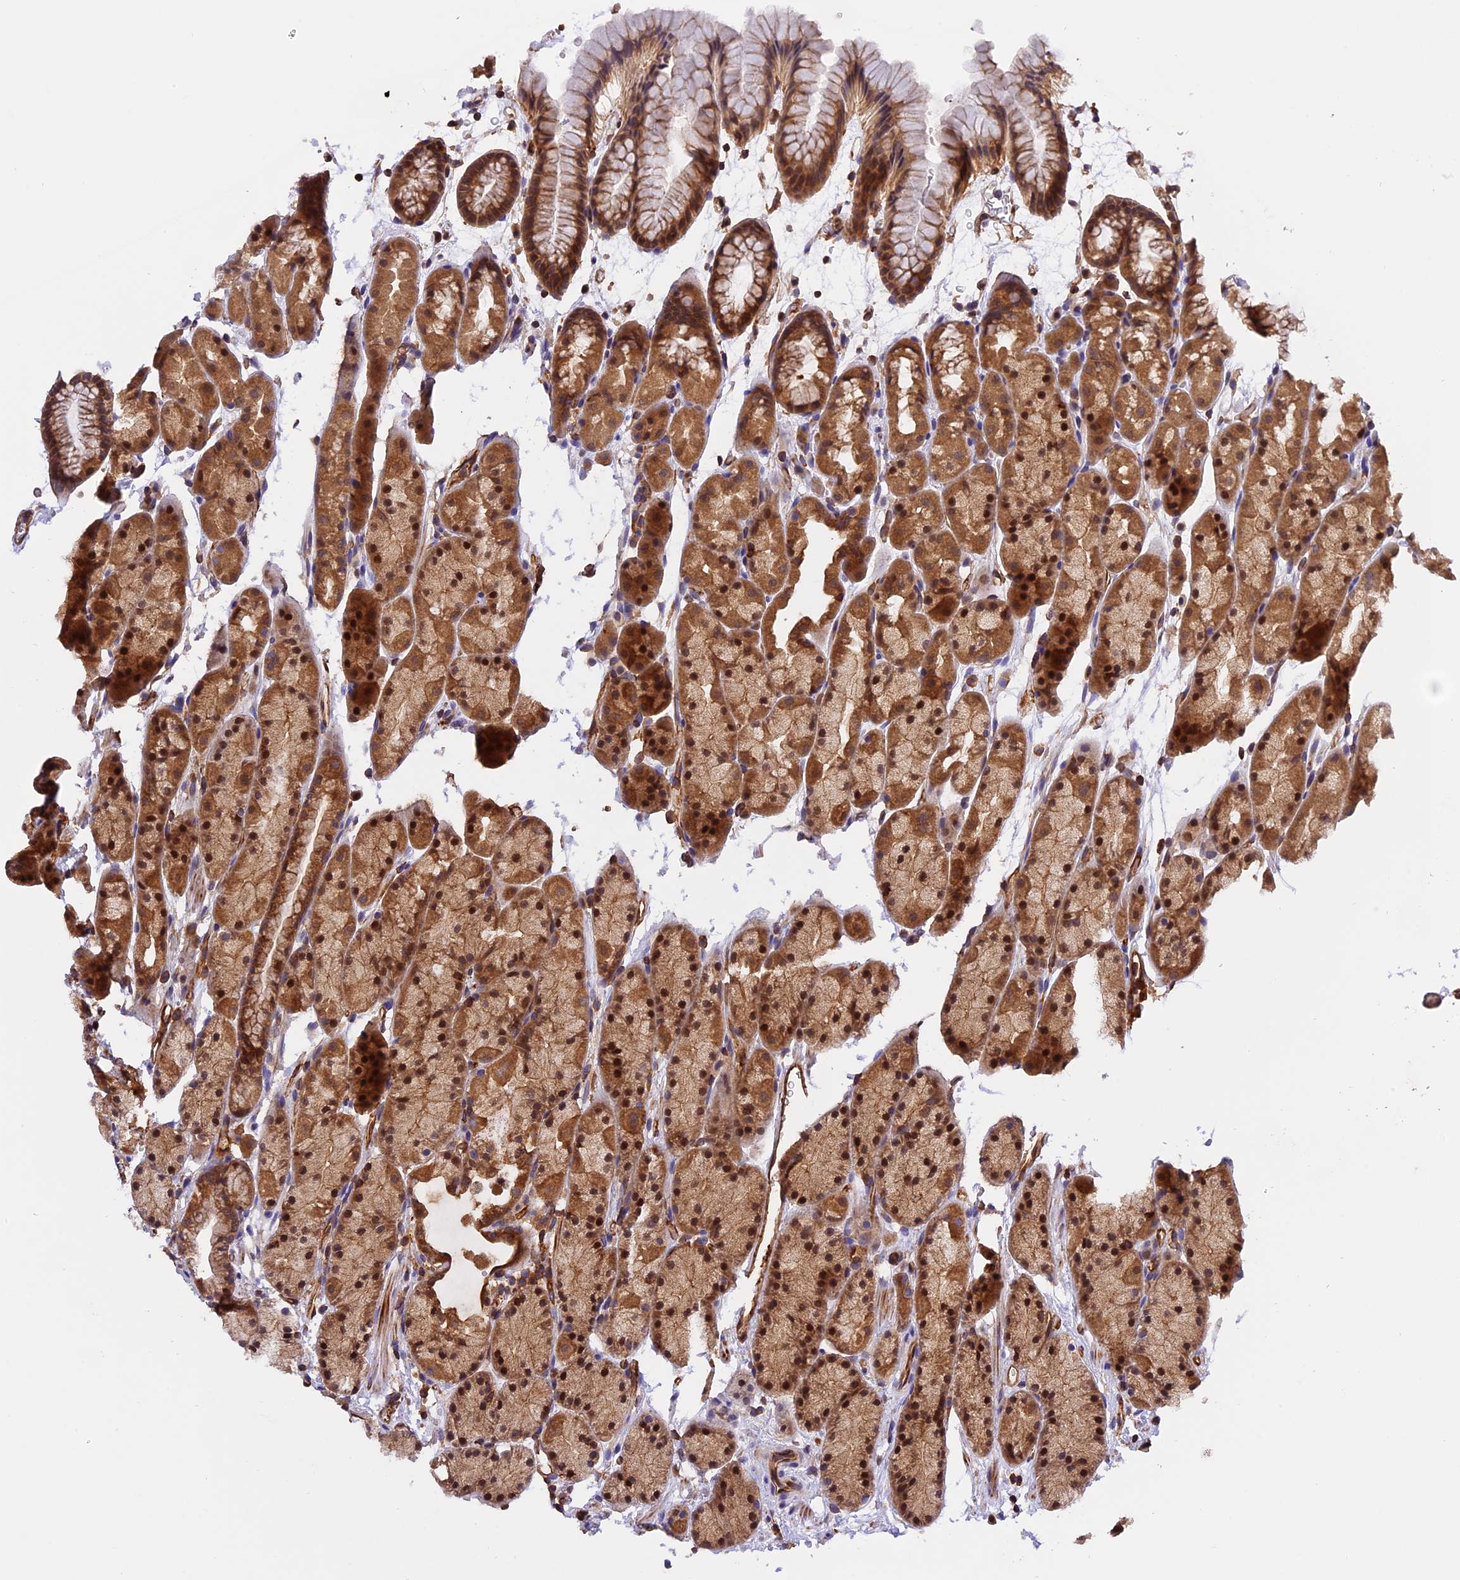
{"staining": {"intensity": "moderate", "quantity": ">75%", "location": "cytoplasmic/membranous,nuclear"}, "tissue": "stomach", "cell_type": "Glandular cells", "image_type": "normal", "snomed": [{"axis": "morphology", "description": "Normal tissue, NOS"}, {"axis": "topography", "description": "Stomach, upper"}, {"axis": "topography", "description": "Stomach"}], "caption": "A high-resolution micrograph shows immunohistochemistry staining of normal stomach, which shows moderate cytoplasmic/membranous,nuclear expression in approximately >75% of glandular cells.", "gene": "C5orf22", "patient": {"sex": "male", "age": 47}}